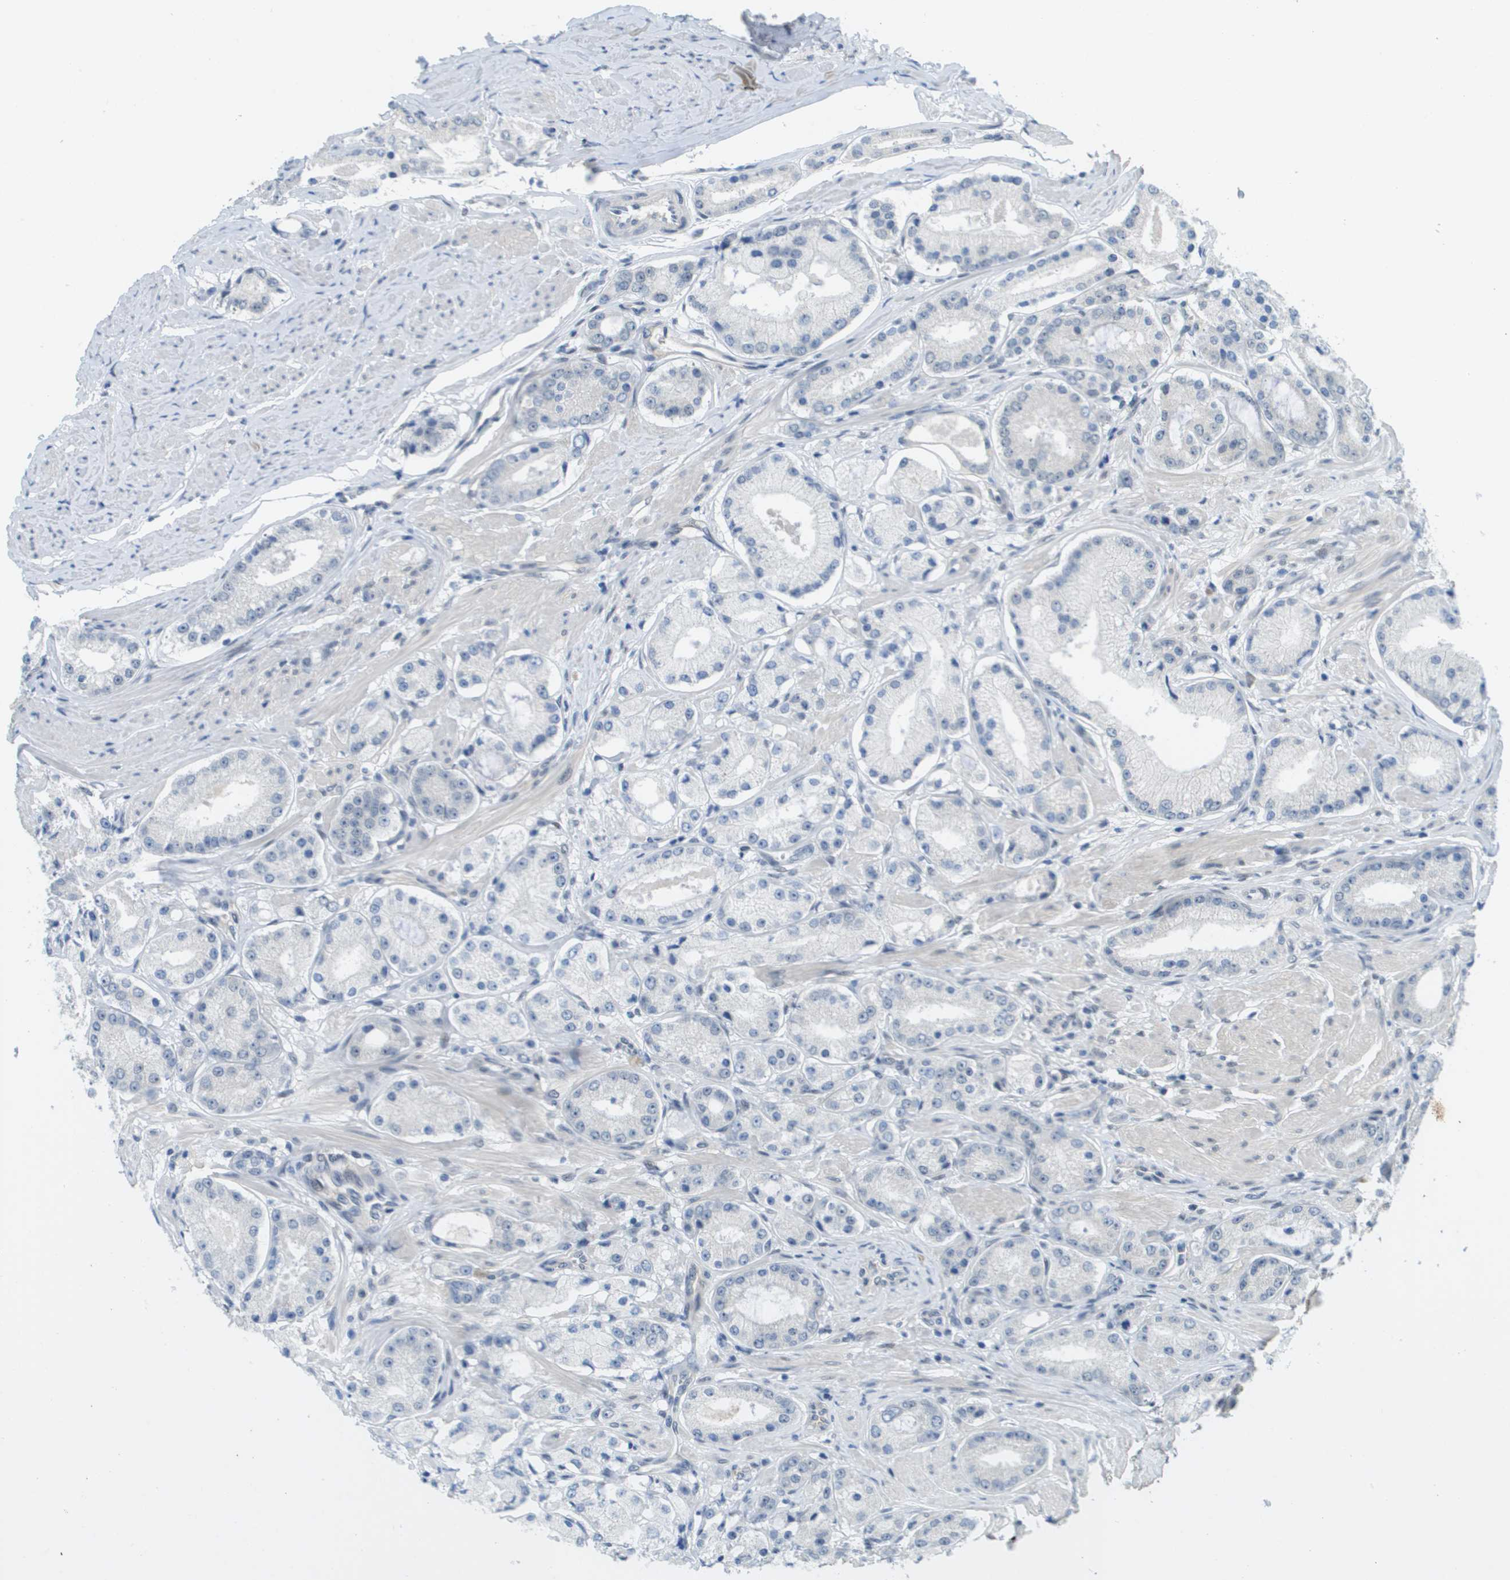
{"staining": {"intensity": "negative", "quantity": "none", "location": "none"}, "tissue": "prostate cancer", "cell_type": "Tumor cells", "image_type": "cancer", "snomed": [{"axis": "morphology", "description": "Adenocarcinoma, Low grade"}, {"axis": "topography", "description": "Prostate"}], "caption": "DAB immunohistochemical staining of human low-grade adenocarcinoma (prostate) reveals no significant positivity in tumor cells.", "gene": "ARID1B", "patient": {"sex": "male", "age": 63}}